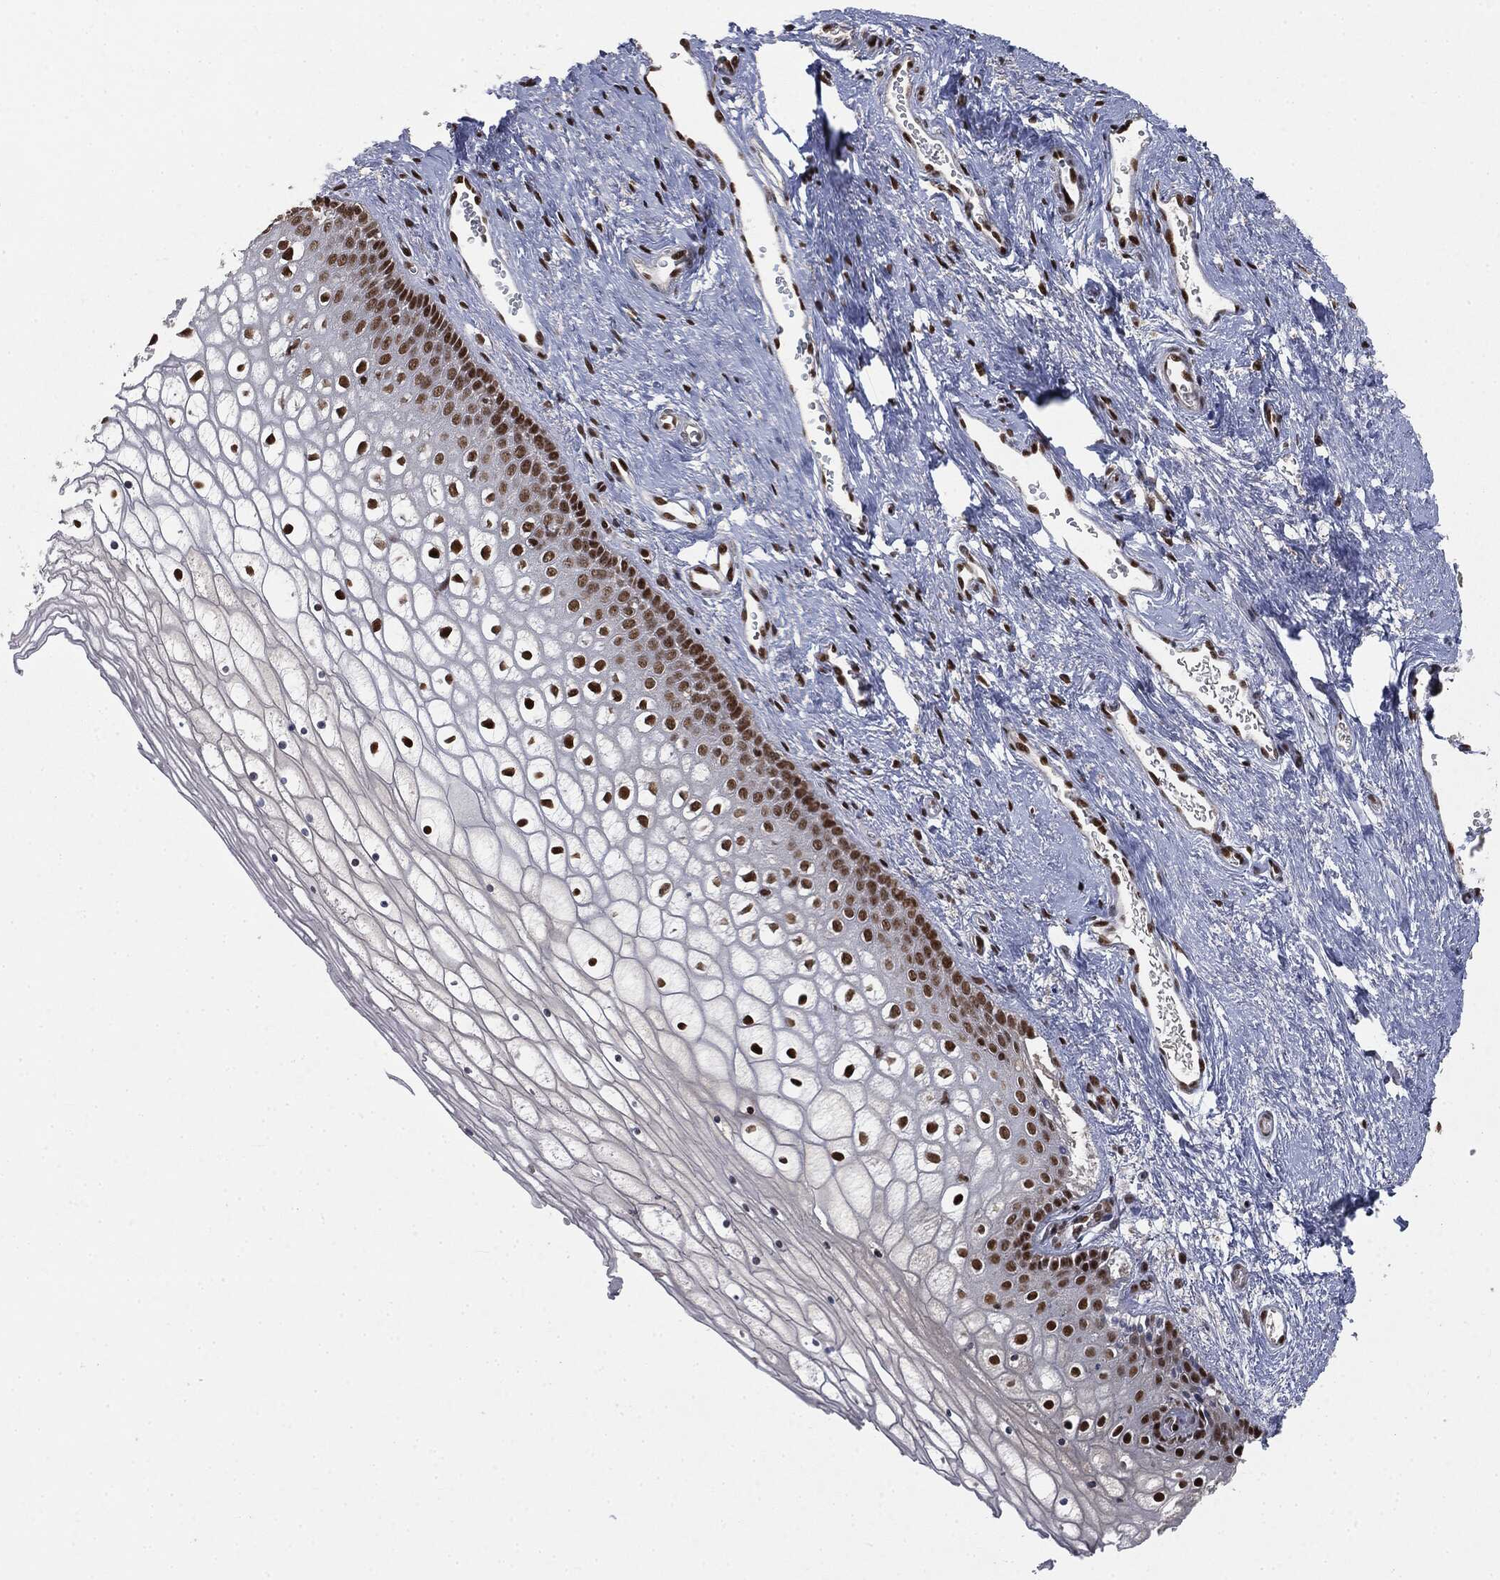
{"staining": {"intensity": "strong", "quantity": ">75%", "location": "nuclear"}, "tissue": "vagina", "cell_type": "Squamous epithelial cells", "image_type": "normal", "snomed": [{"axis": "morphology", "description": "Normal tissue, NOS"}, {"axis": "topography", "description": "Vagina"}], "caption": "A high-resolution photomicrograph shows immunohistochemistry staining of normal vagina, which shows strong nuclear staining in about >75% of squamous epithelial cells.", "gene": "DPH2", "patient": {"sex": "female", "age": 32}}